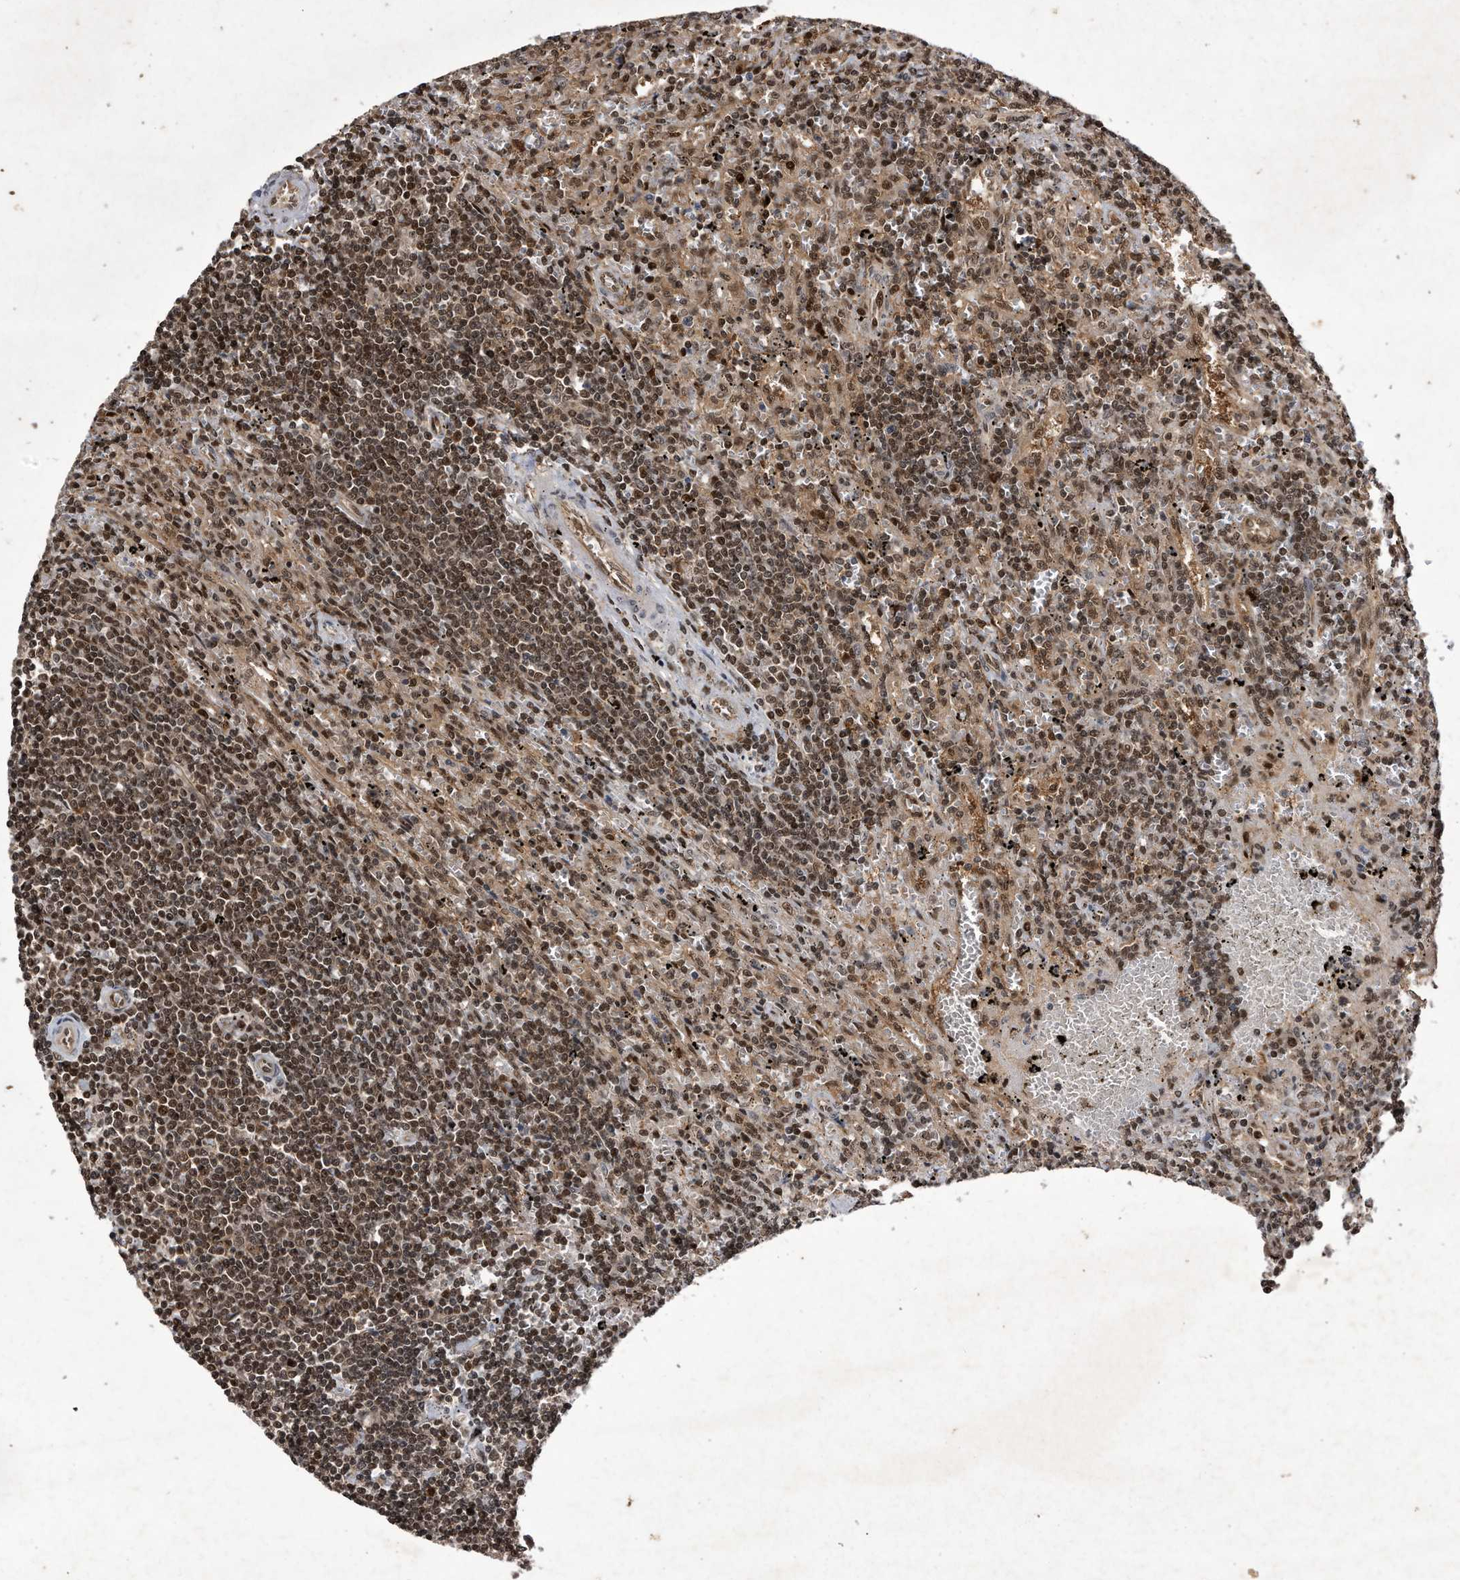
{"staining": {"intensity": "moderate", "quantity": ">75%", "location": "nuclear"}, "tissue": "lymphoma", "cell_type": "Tumor cells", "image_type": "cancer", "snomed": [{"axis": "morphology", "description": "Malignant lymphoma, non-Hodgkin's type, Low grade"}, {"axis": "topography", "description": "Spleen"}], "caption": "Lymphoma was stained to show a protein in brown. There is medium levels of moderate nuclear staining in approximately >75% of tumor cells. The protein is stained brown, and the nuclei are stained in blue (DAB IHC with brightfield microscopy, high magnification).", "gene": "RAD23B", "patient": {"sex": "male", "age": 76}}